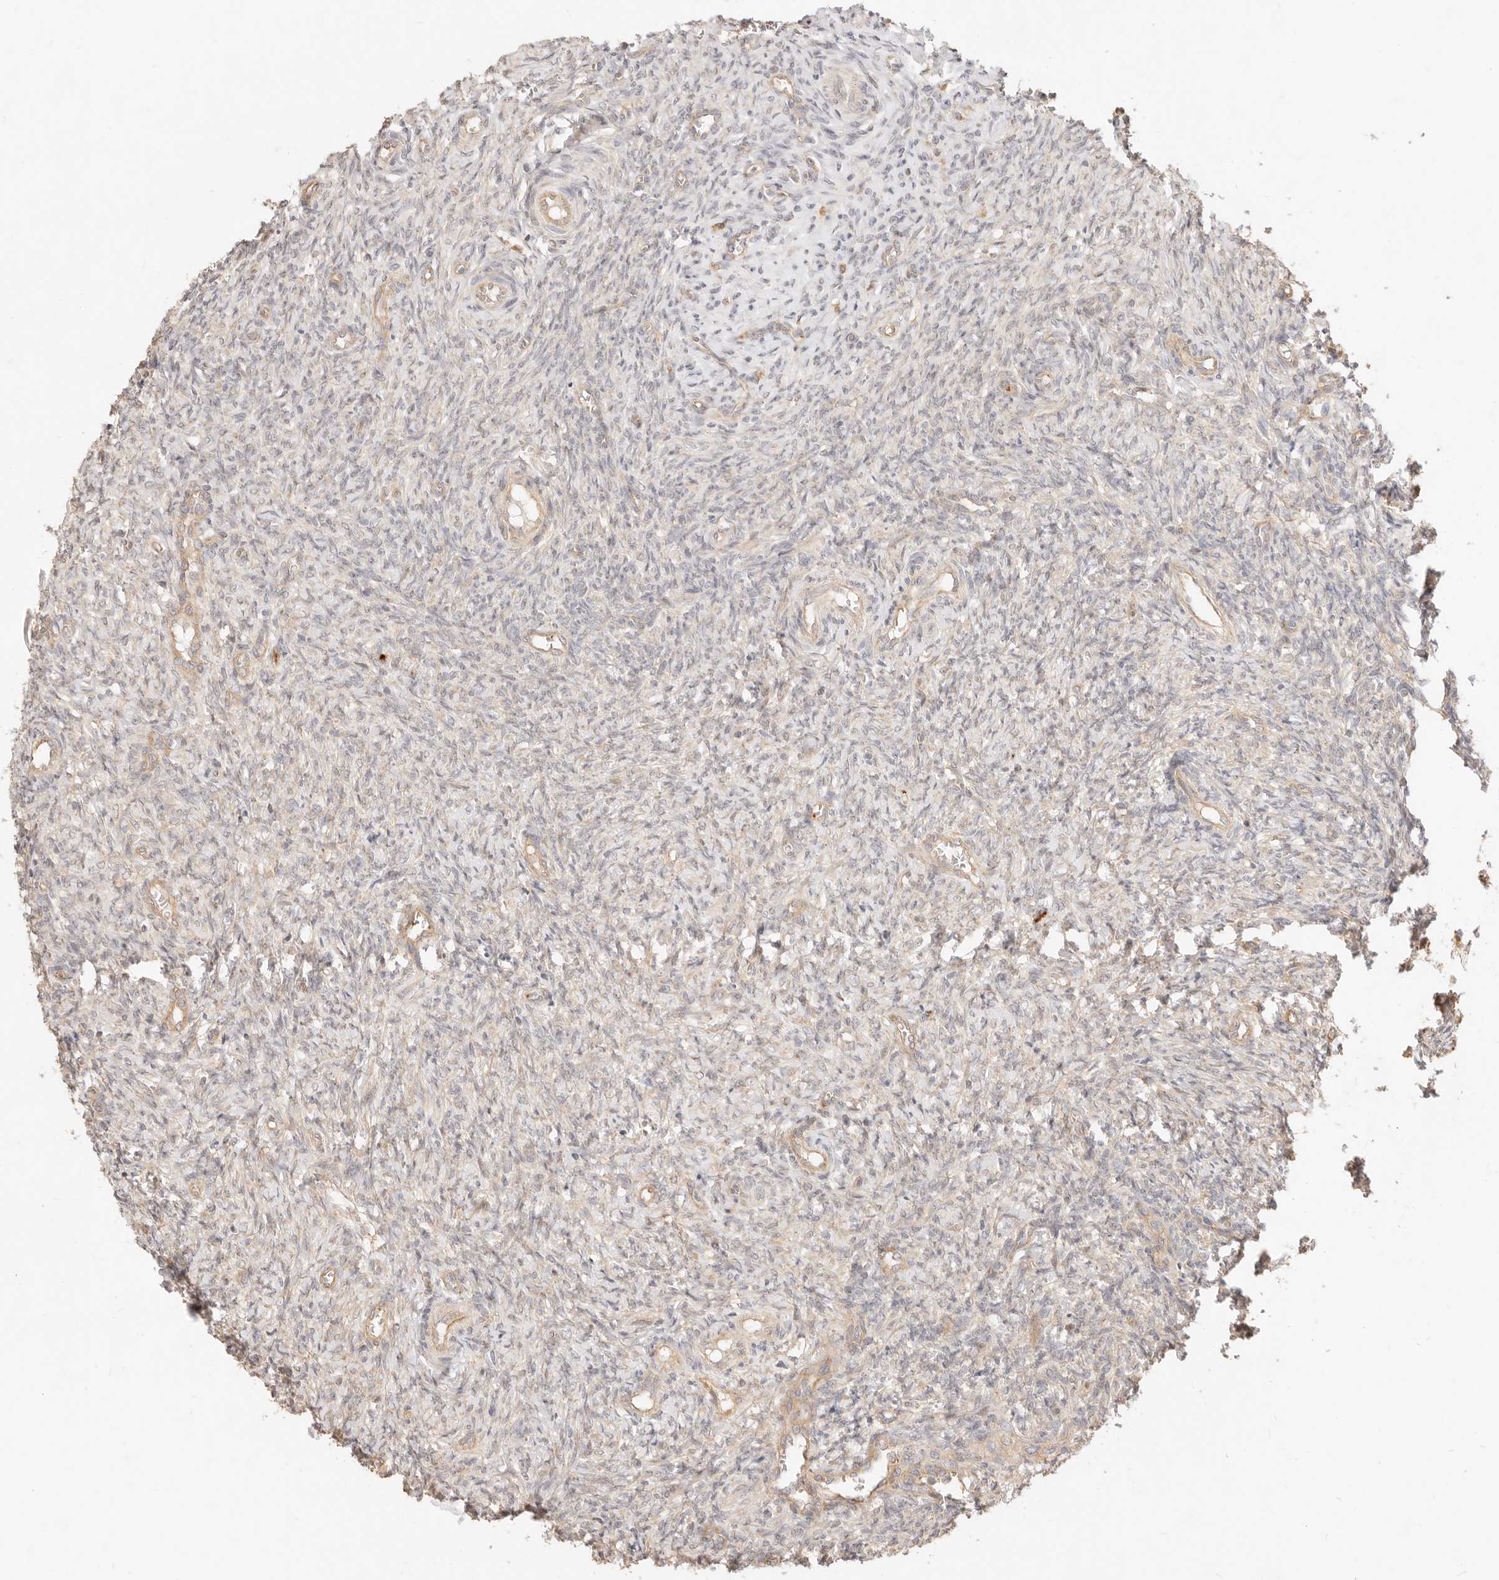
{"staining": {"intensity": "moderate", "quantity": ">75%", "location": "cytoplasmic/membranous"}, "tissue": "ovary", "cell_type": "Follicle cells", "image_type": "normal", "snomed": [{"axis": "morphology", "description": "Normal tissue, NOS"}, {"axis": "topography", "description": "Ovary"}], "caption": "IHC of normal human ovary exhibits medium levels of moderate cytoplasmic/membranous staining in approximately >75% of follicle cells.", "gene": "UBXN10", "patient": {"sex": "female", "age": 41}}